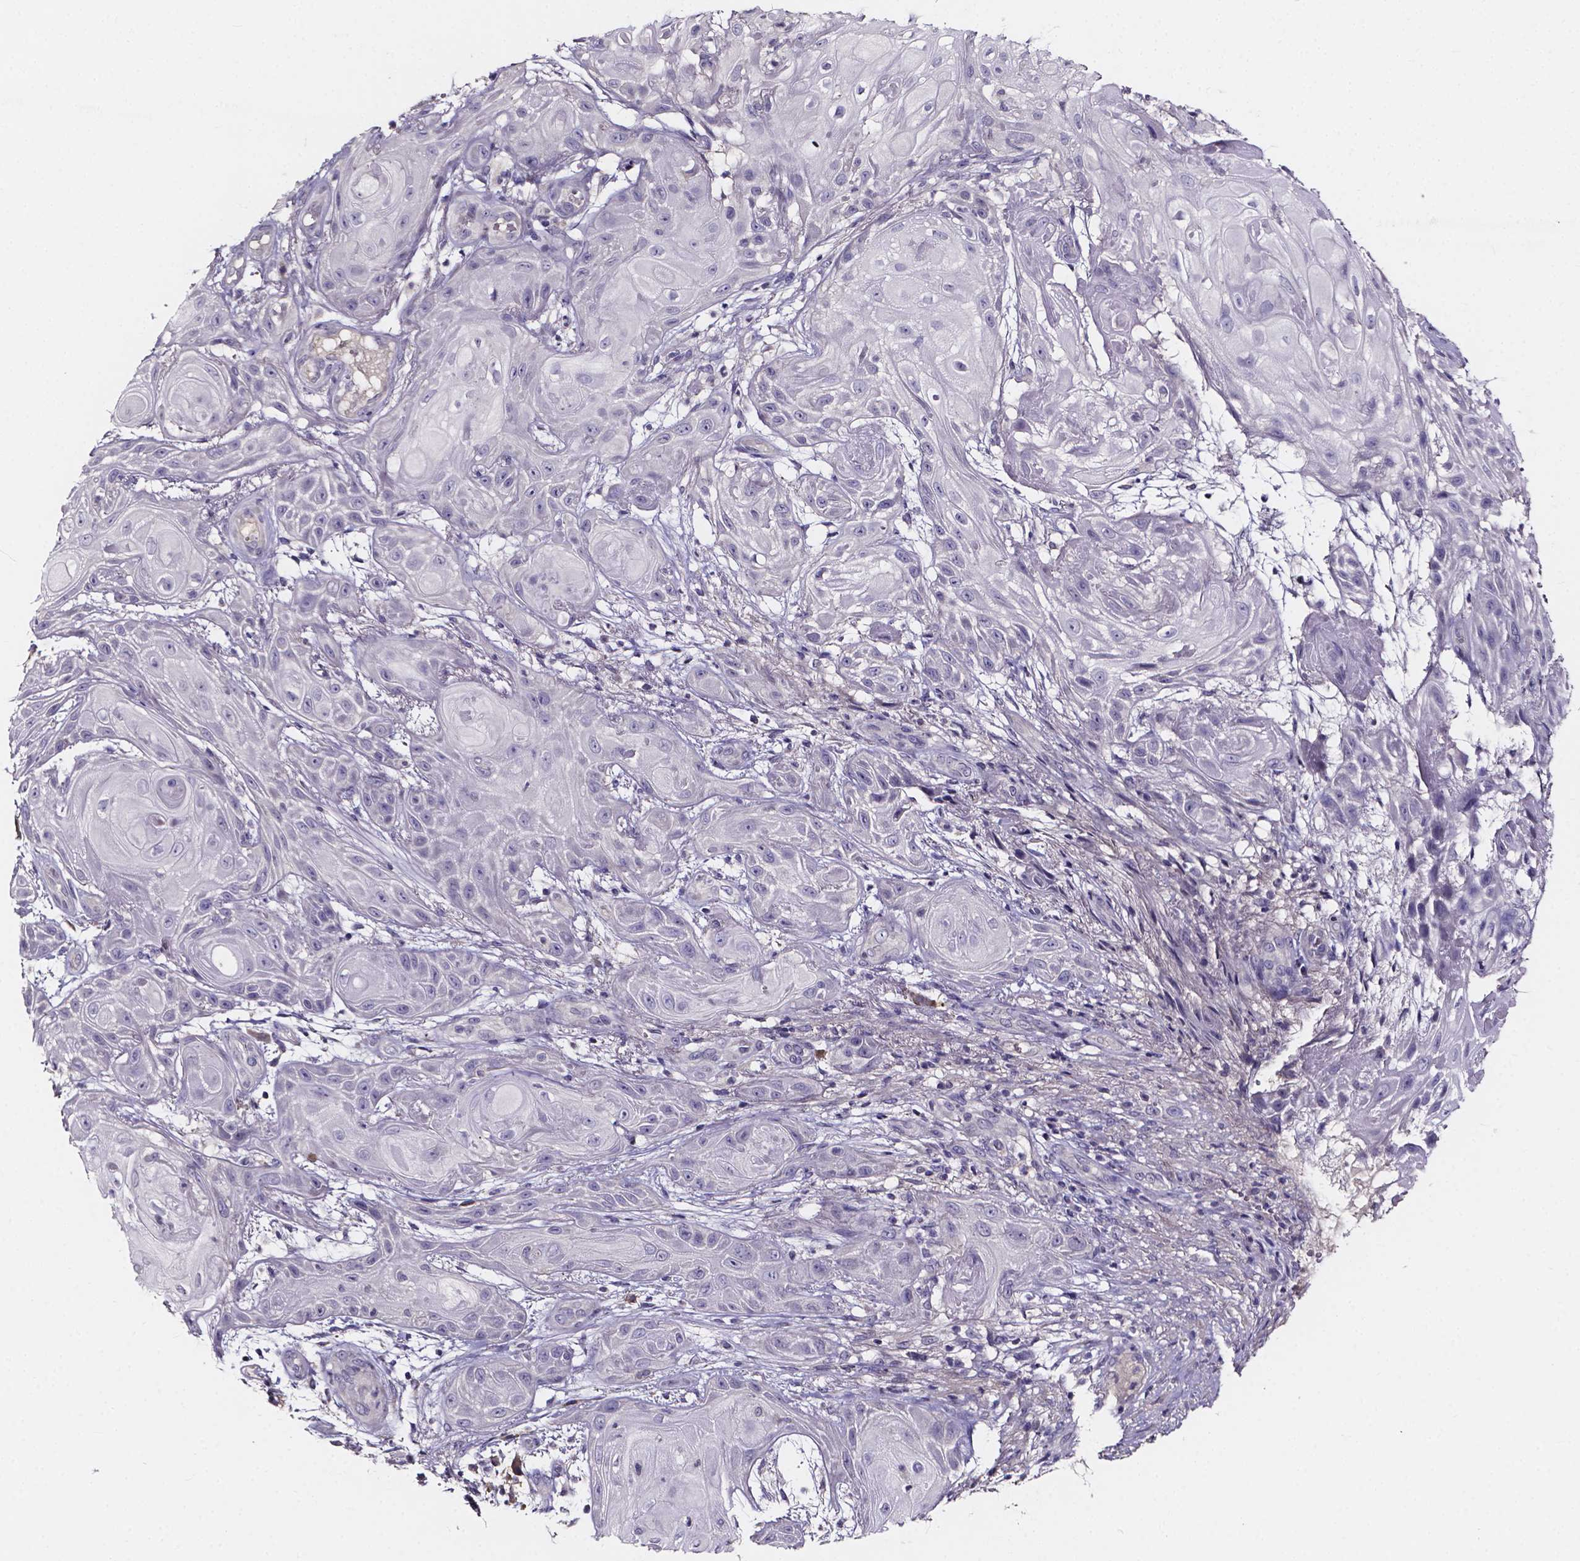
{"staining": {"intensity": "negative", "quantity": "none", "location": "none"}, "tissue": "skin cancer", "cell_type": "Tumor cells", "image_type": "cancer", "snomed": [{"axis": "morphology", "description": "Squamous cell carcinoma, NOS"}, {"axis": "topography", "description": "Skin"}], "caption": "Tumor cells show no significant positivity in squamous cell carcinoma (skin).", "gene": "SPOCD1", "patient": {"sex": "male", "age": 62}}